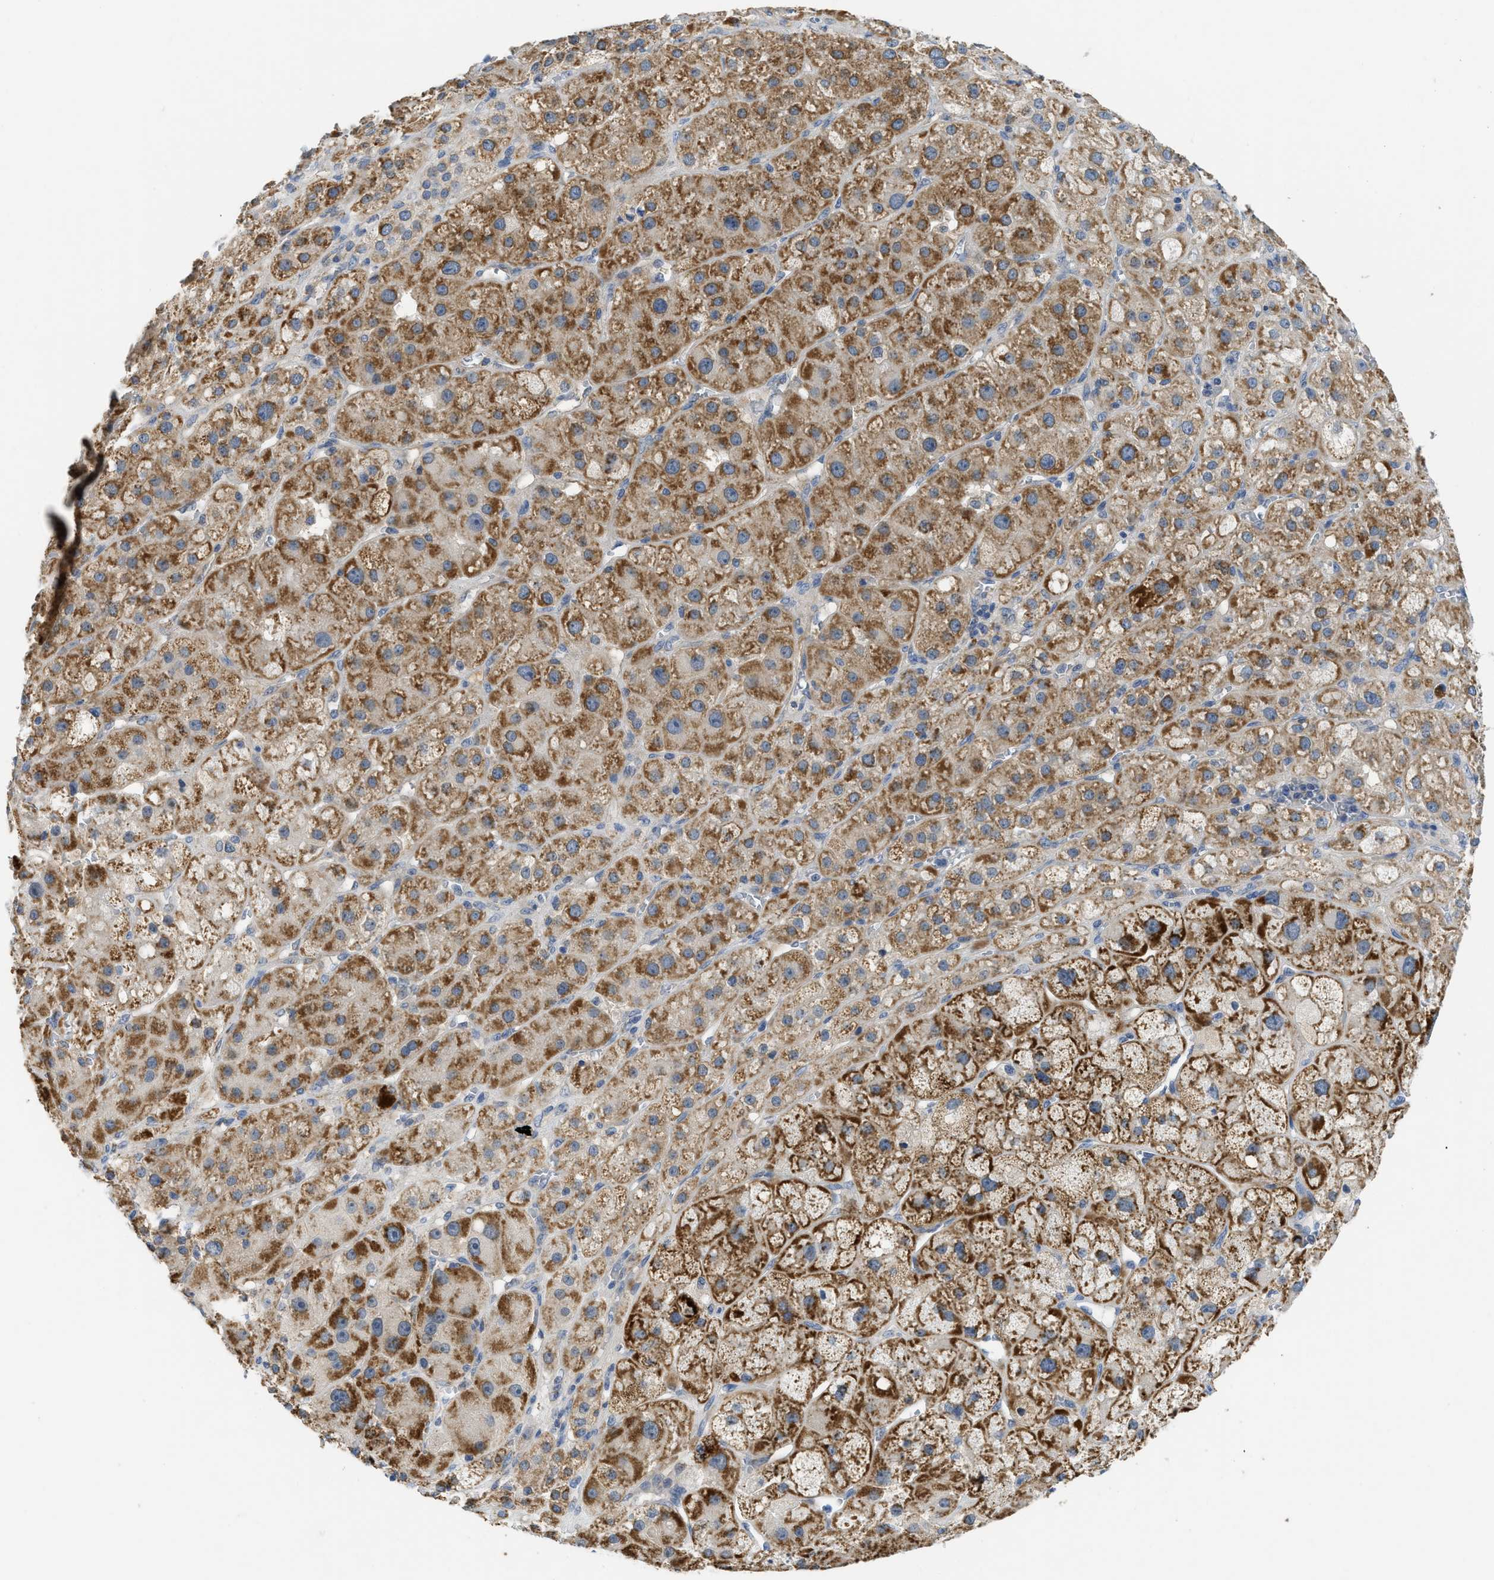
{"staining": {"intensity": "strong", "quantity": ">75%", "location": "cytoplasmic/membranous"}, "tissue": "adrenal gland", "cell_type": "Glandular cells", "image_type": "normal", "snomed": [{"axis": "morphology", "description": "Normal tissue, NOS"}, {"axis": "topography", "description": "Adrenal gland"}], "caption": "Protein staining displays strong cytoplasmic/membranous expression in approximately >75% of glandular cells in unremarkable adrenal gland.", "gene": "GATD3", "patient": {"sex": "female", "age": 47}}